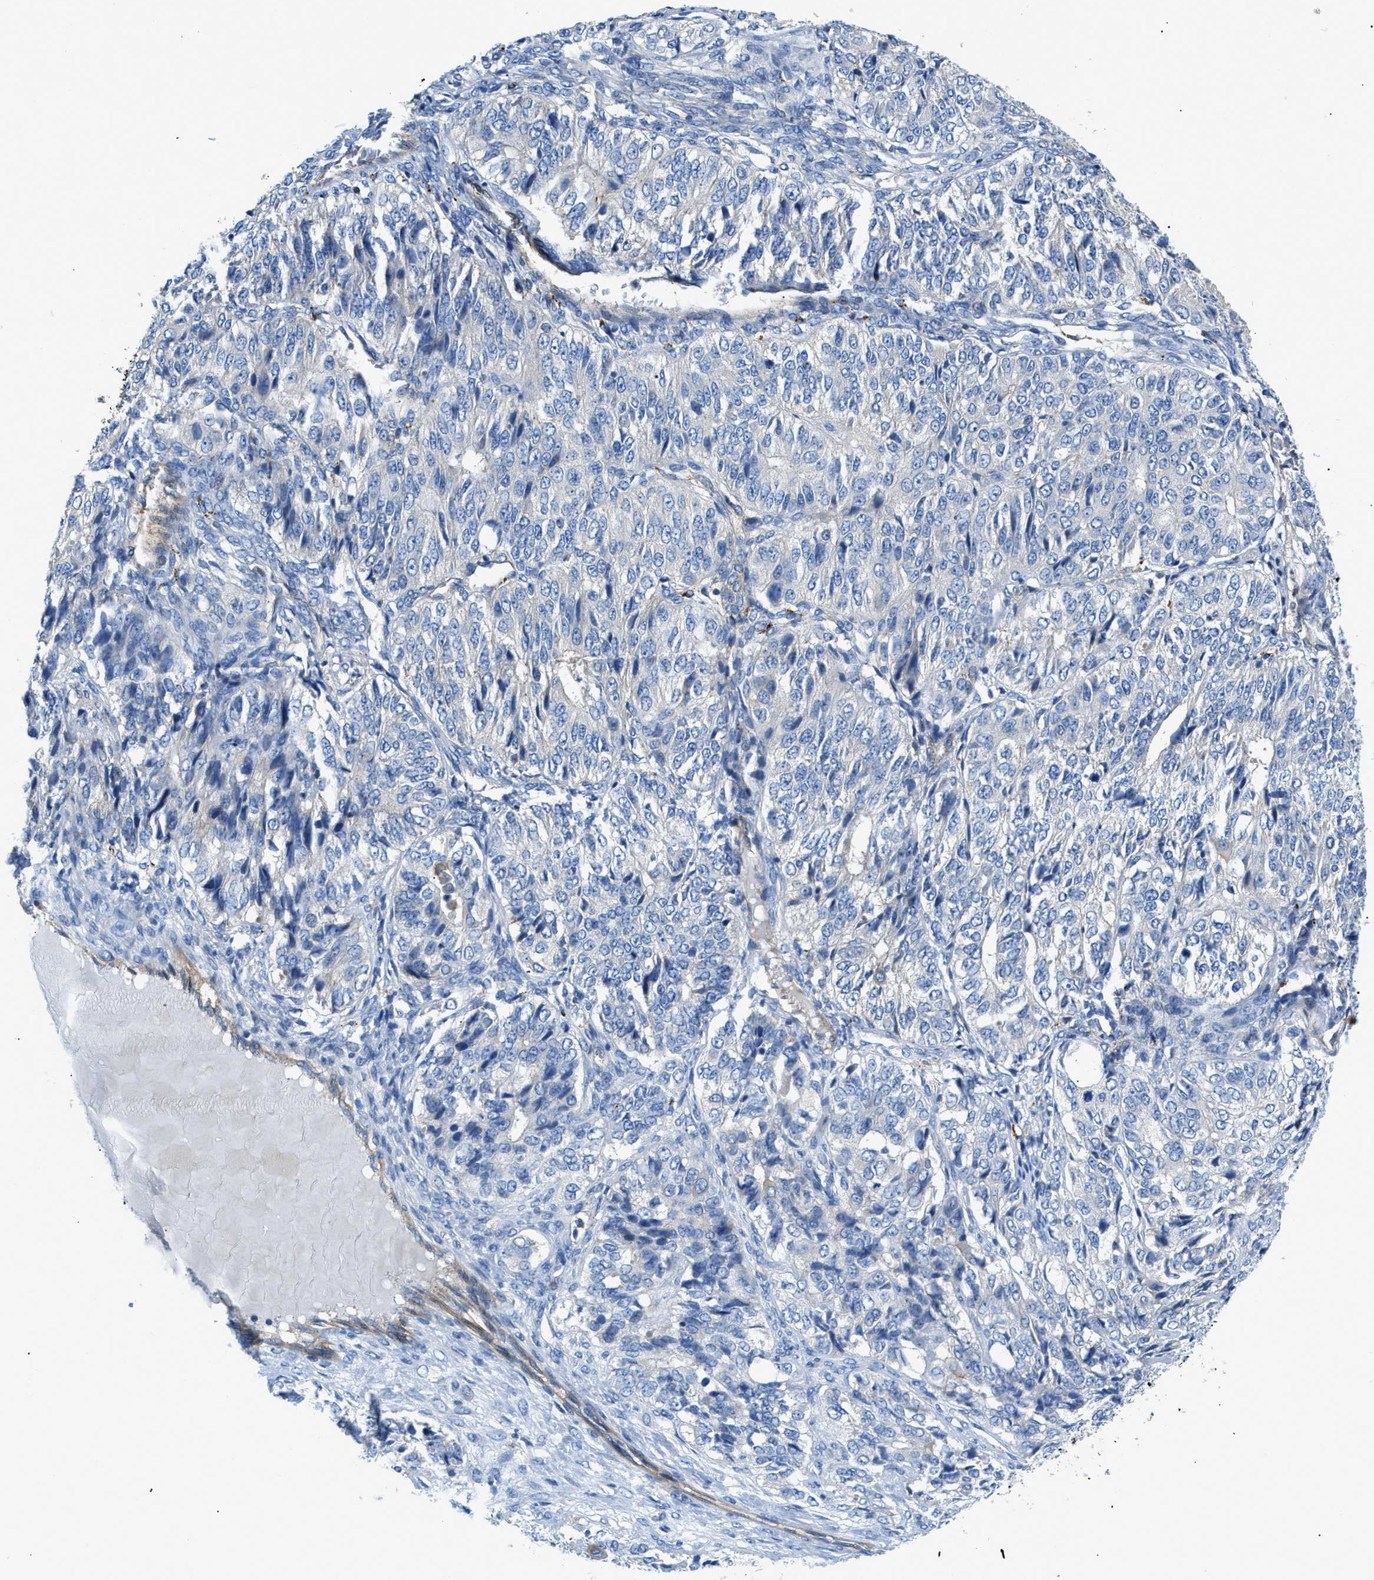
{"staining": {"intensity": "negative", "quantity": "none", "location": "none"}, "tissue": "ovarian cancer", "cell_type": "Tumor cells", "image_type": "cancer", "snomed": [{"axis": "morphology", "description": "Carcinoma, endometroid"}, {"axis": "topography", "description": "Ovary"}], "caption": "IHC of endometroid carcinoma (ovarian) exhibits no expression in tumor cells. Nuclei are stained in blue.", "gene": "ORAI1", "patient": {"sex": "female", "age": 51}}